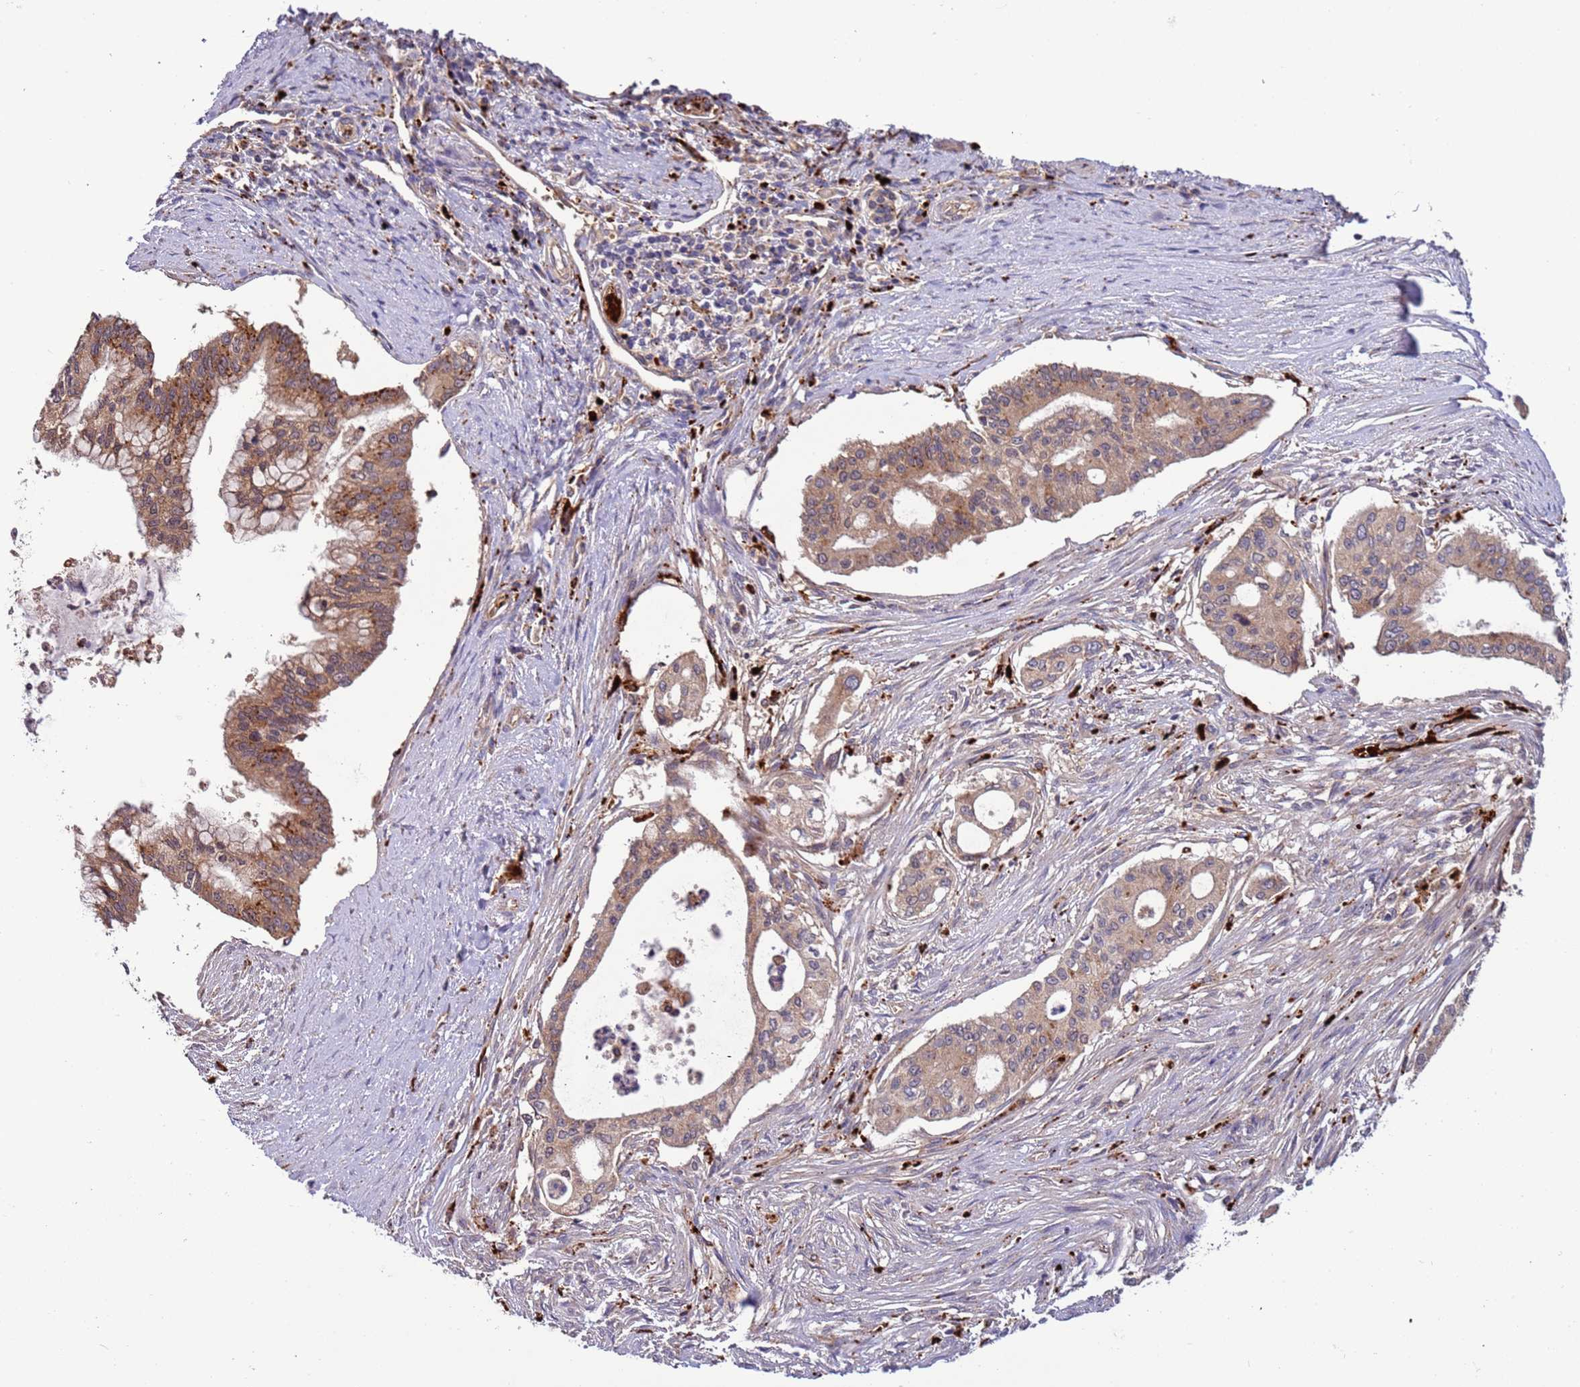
{"staining": {"intensity": "moderate", "quantity": ">75%", "location": "cytoplasmic/membranous"}, "tissue": "pancreatic cancer", "cell_type": "Tumor cells", "image_type": "cancer", "snomed": [{"axis": "morphology", "description": "Adenocarcinoma, NOS"}, {"axis": "topography", "description": "Pancreas"}], "caption": "Immunohistochemical staining of human pancreatic cancer shows medium levels of moderate cytoplasmic/membranous expression in approximately >75% of tumor cells. The protein of interest is shown in brown color, while the nuclei are stained blue.", "gene": "VPS36", "patient": {"sex": "male", "age": 46}}